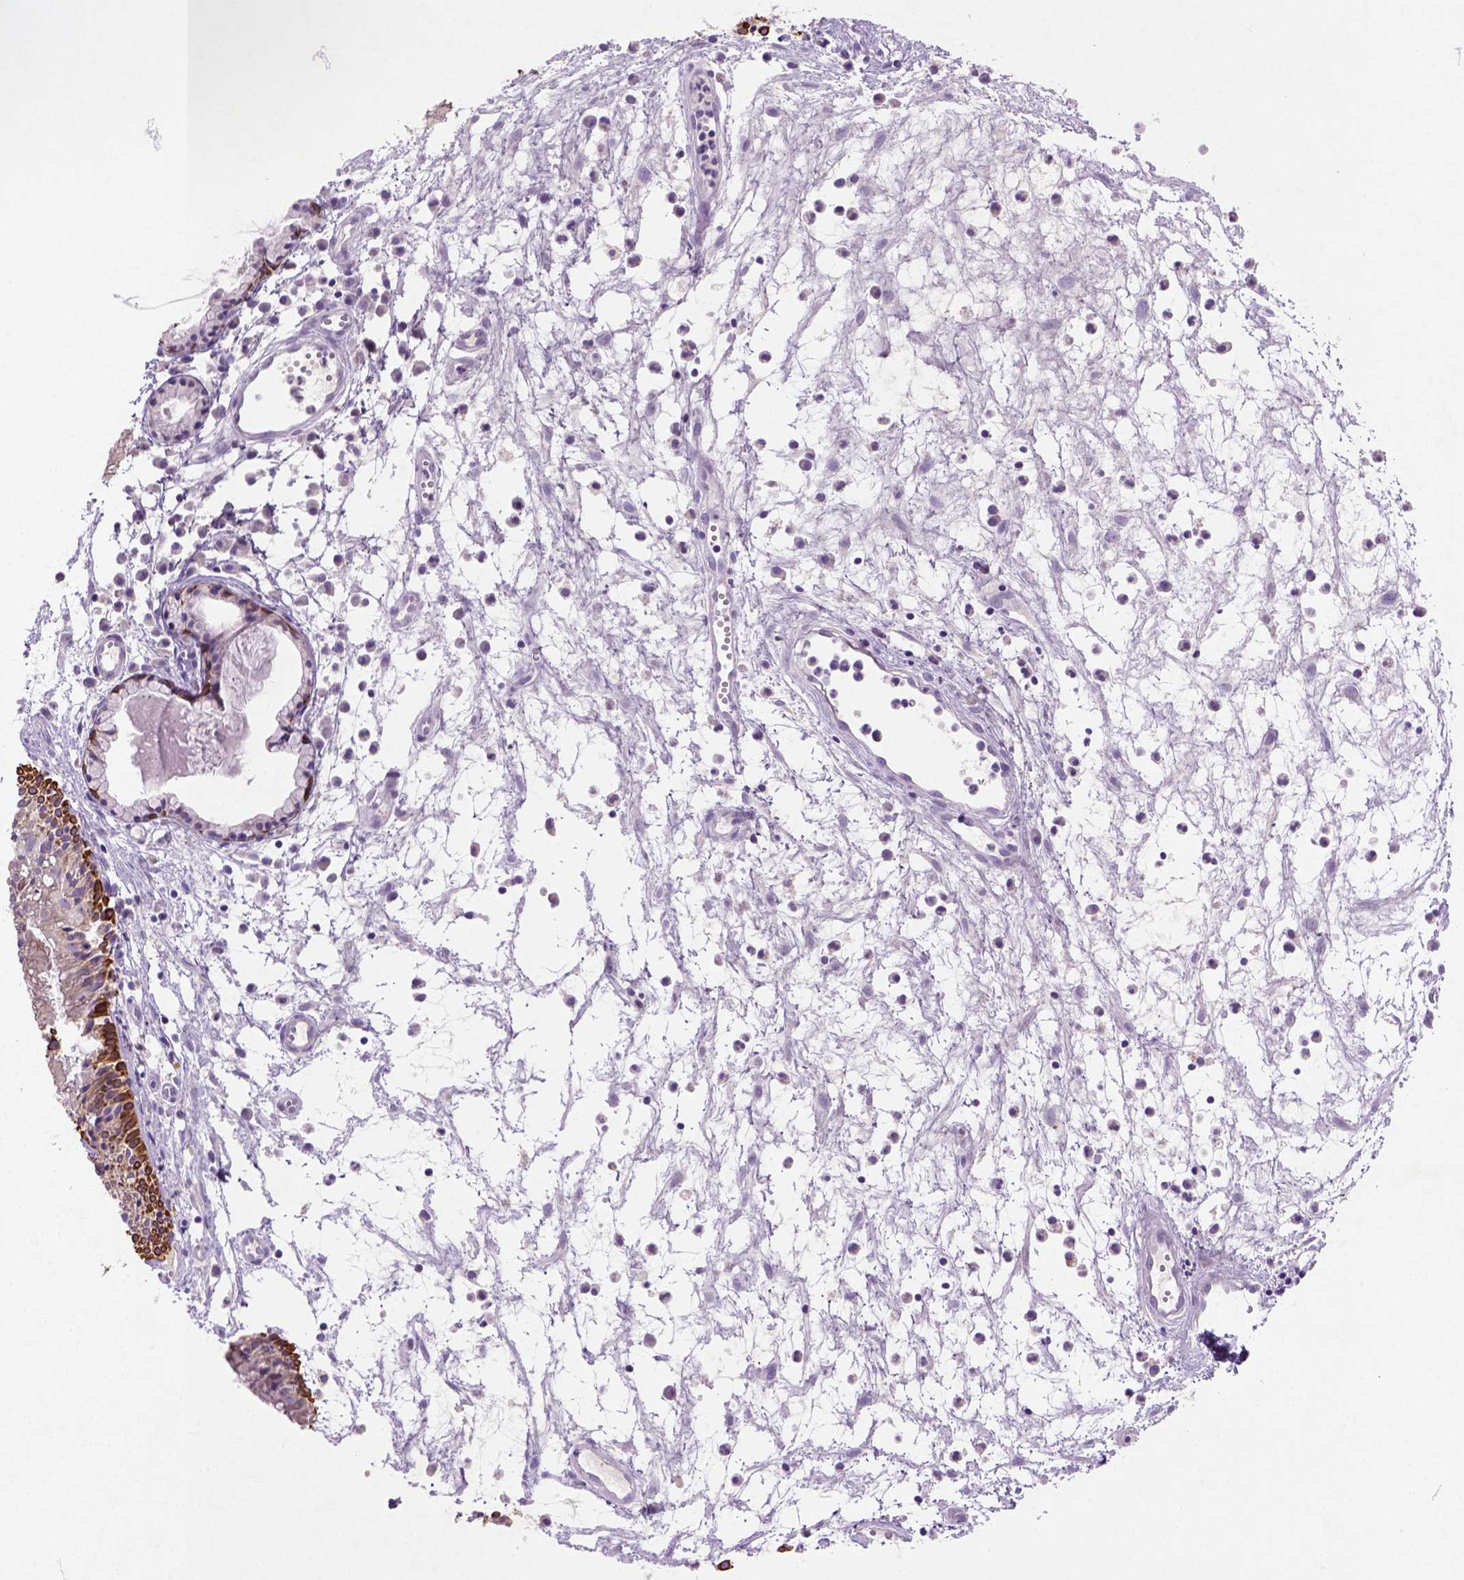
{"staining": {"intensity": "strong", "quantity": "25%-75%", "location": "cytoplasmic/membranous"}, "tissue": "nasopharynx", "cell_type": "Respiratory epithelial cells", "image_type": "normal", "snomed": [{"axis": "morphology", "description": "Normal tissue, NOS"}, {"axis": "topography", "description": "Nasopharynx"}], "caption": "DAB (3,3'-diaminobenzidine) immunohistochemical staining of benign nasopharynx reveals strong cytoplasmic/membranous protein staining in about 25%-75% of respiratory epithelial cells. The staining was performed using DAB, with brown indicating positive protein expression. Nuclei are stained blue with hematoxylin.", "gene": "NUDT2", "patient": {"sex": "male", "age": 31}}